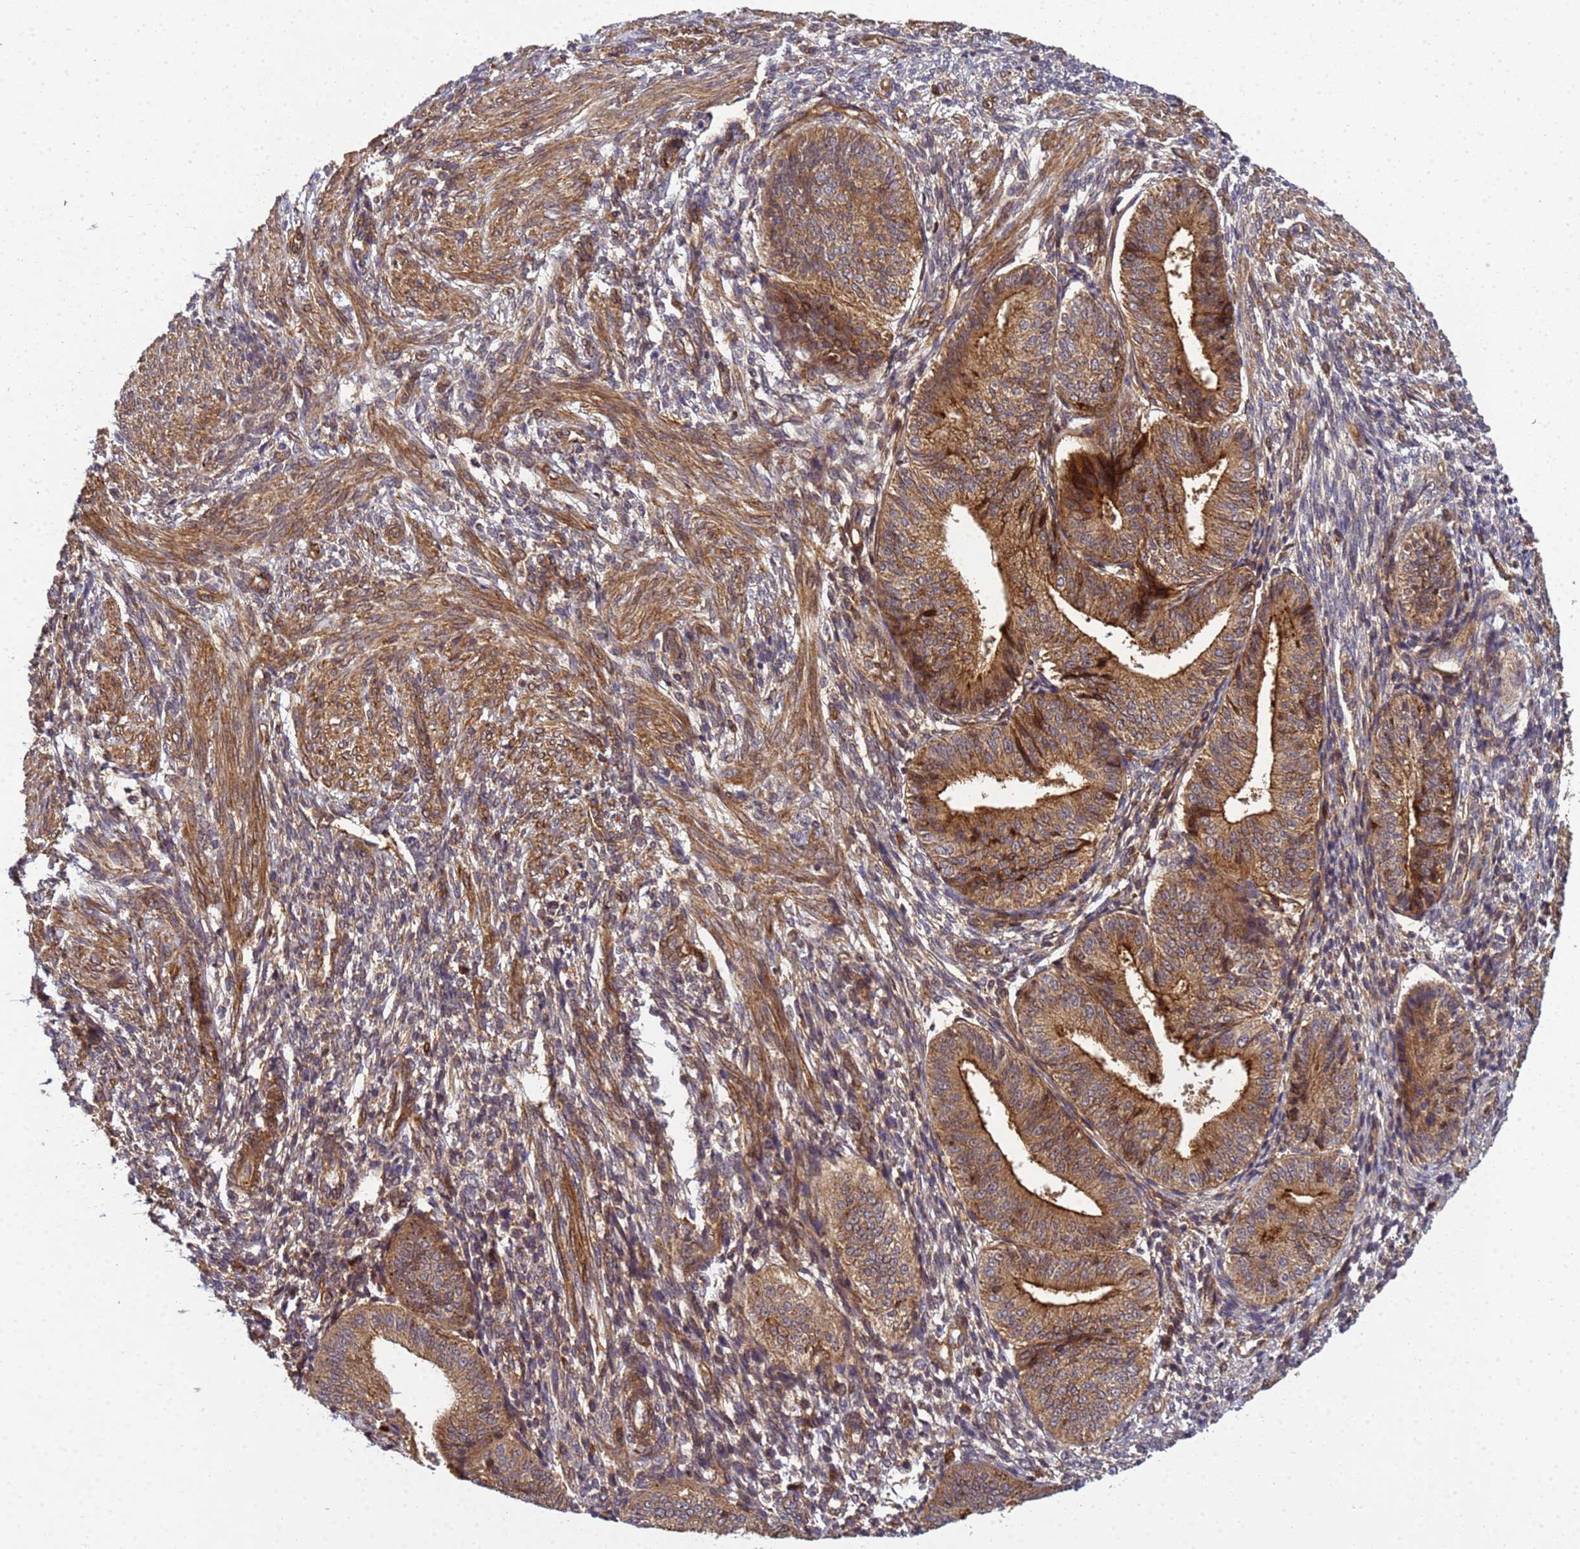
{"staining": {"intensity": "moderate", "quantity": ">75%", "location": "cytoplasmic/membranous"}, "tissue": "endometrium", "cell_type": "Cells in endometrial stroma", "image_type": "normal", "snomed": [{"axis": "morphology", "description": "Normal tissue, NOS"}, {"axis": "topography", "description": "Endometrium"}], "caption": "Immunohistochemistry of benign endometrium displays medium levels of moderate cytoplasmic/membranous positivity in approximately >75% of cells in endometrial stroma. (Stains: DAB in brown, nuclei in blue, Microscopy: brightfield microscopy at high magnification).", "gene": "C8orf34", "patient": {"sex": "female", "age": 34}}